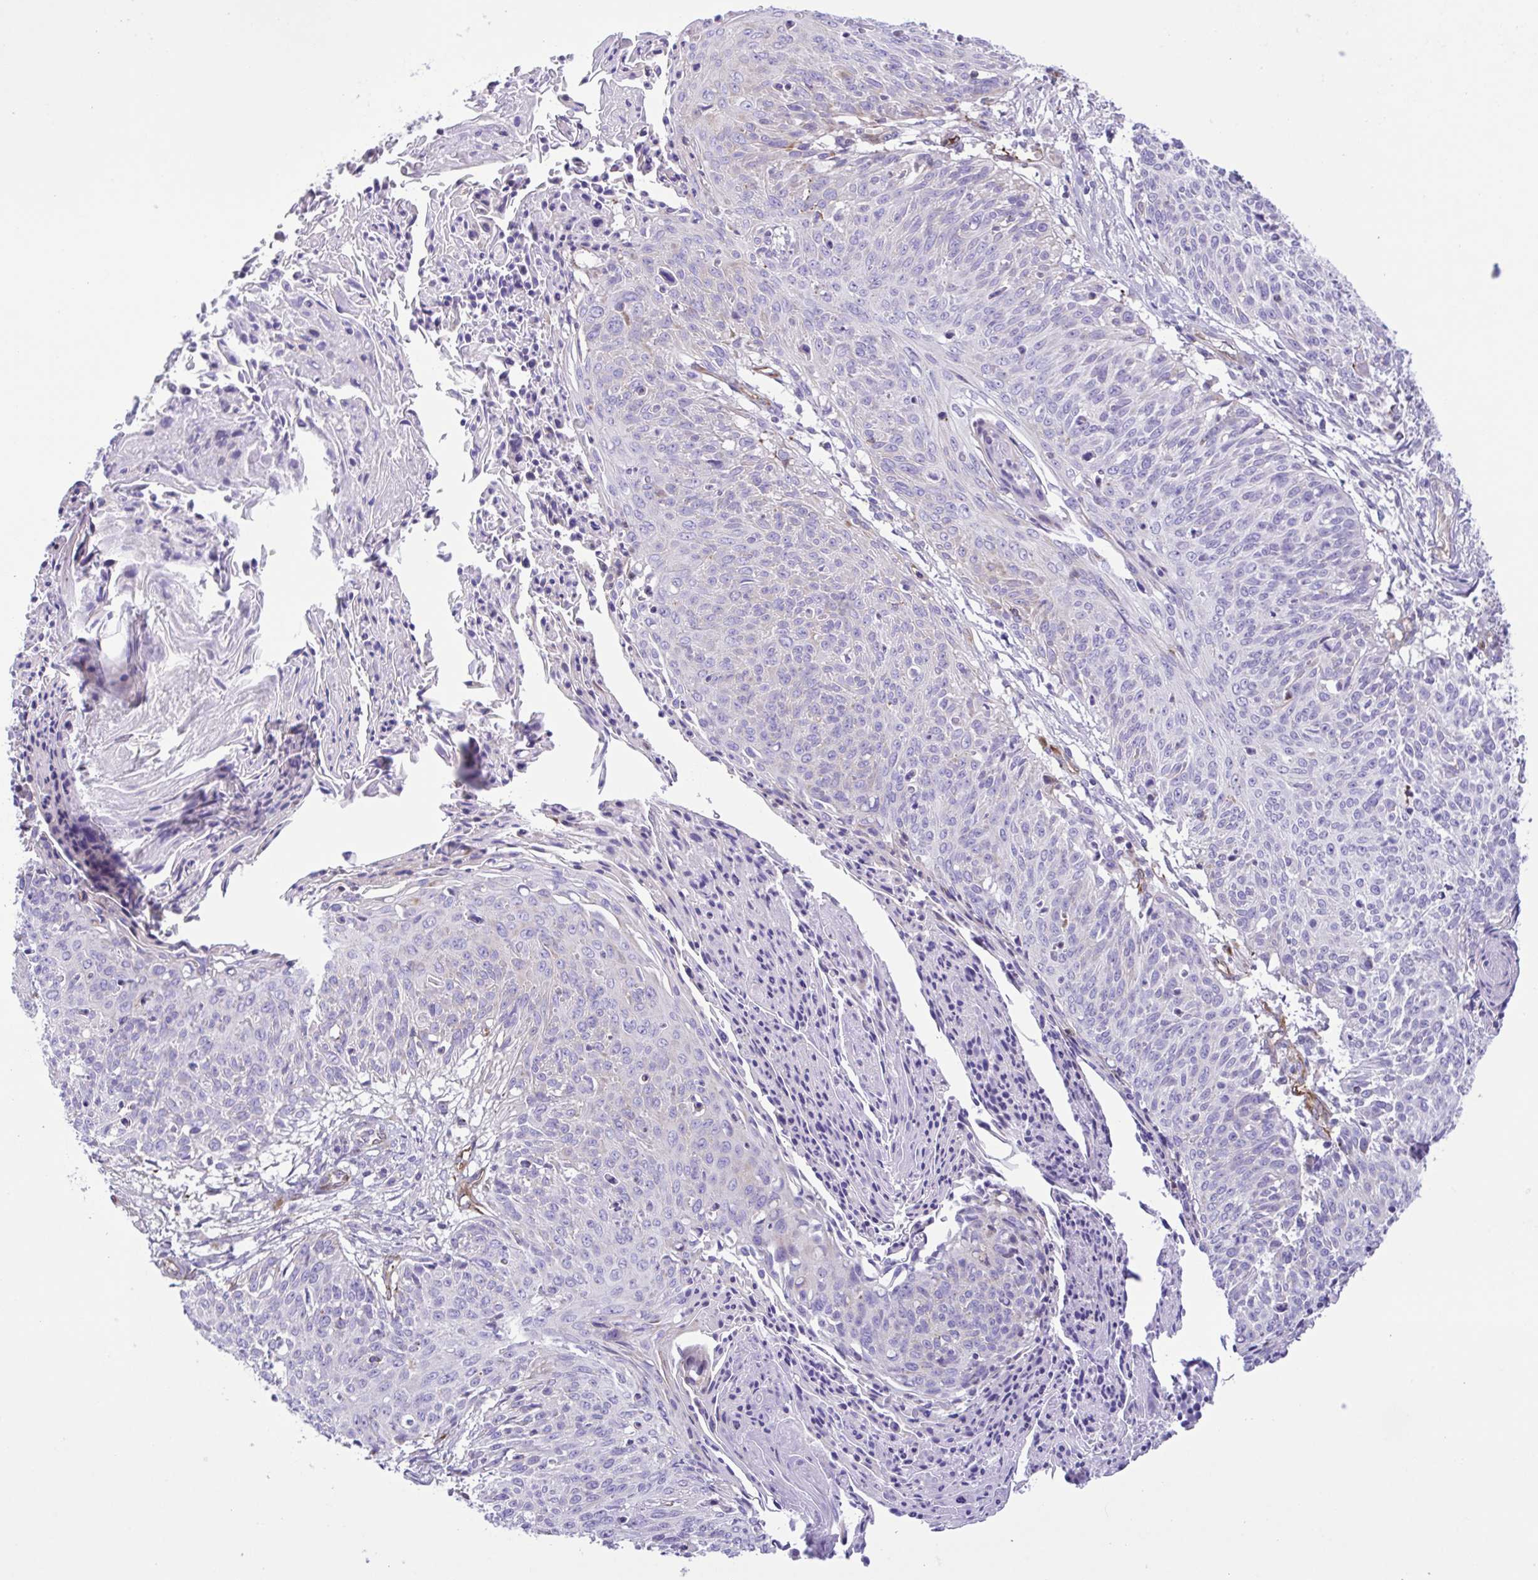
{"staining": {"intensity": "negative", "quantity": "none", "location": "none"}, "tissue": "cervical cancer", "cell_type": "Tumor cells", "image_type": "cancer", "snomed": [{"axis": "morphology", "description": "Squamous cell carcinoma, NOS"}, {"axis": "topography", "description": "Cervix"}], "caption": "The immunohistochemistry histopathology image has no significant positivity in tumor cells of squamous cell carcinoma (cervical) tissue.", "gene": "FLT1", "patient": {"sex": "female", "age": 45}}